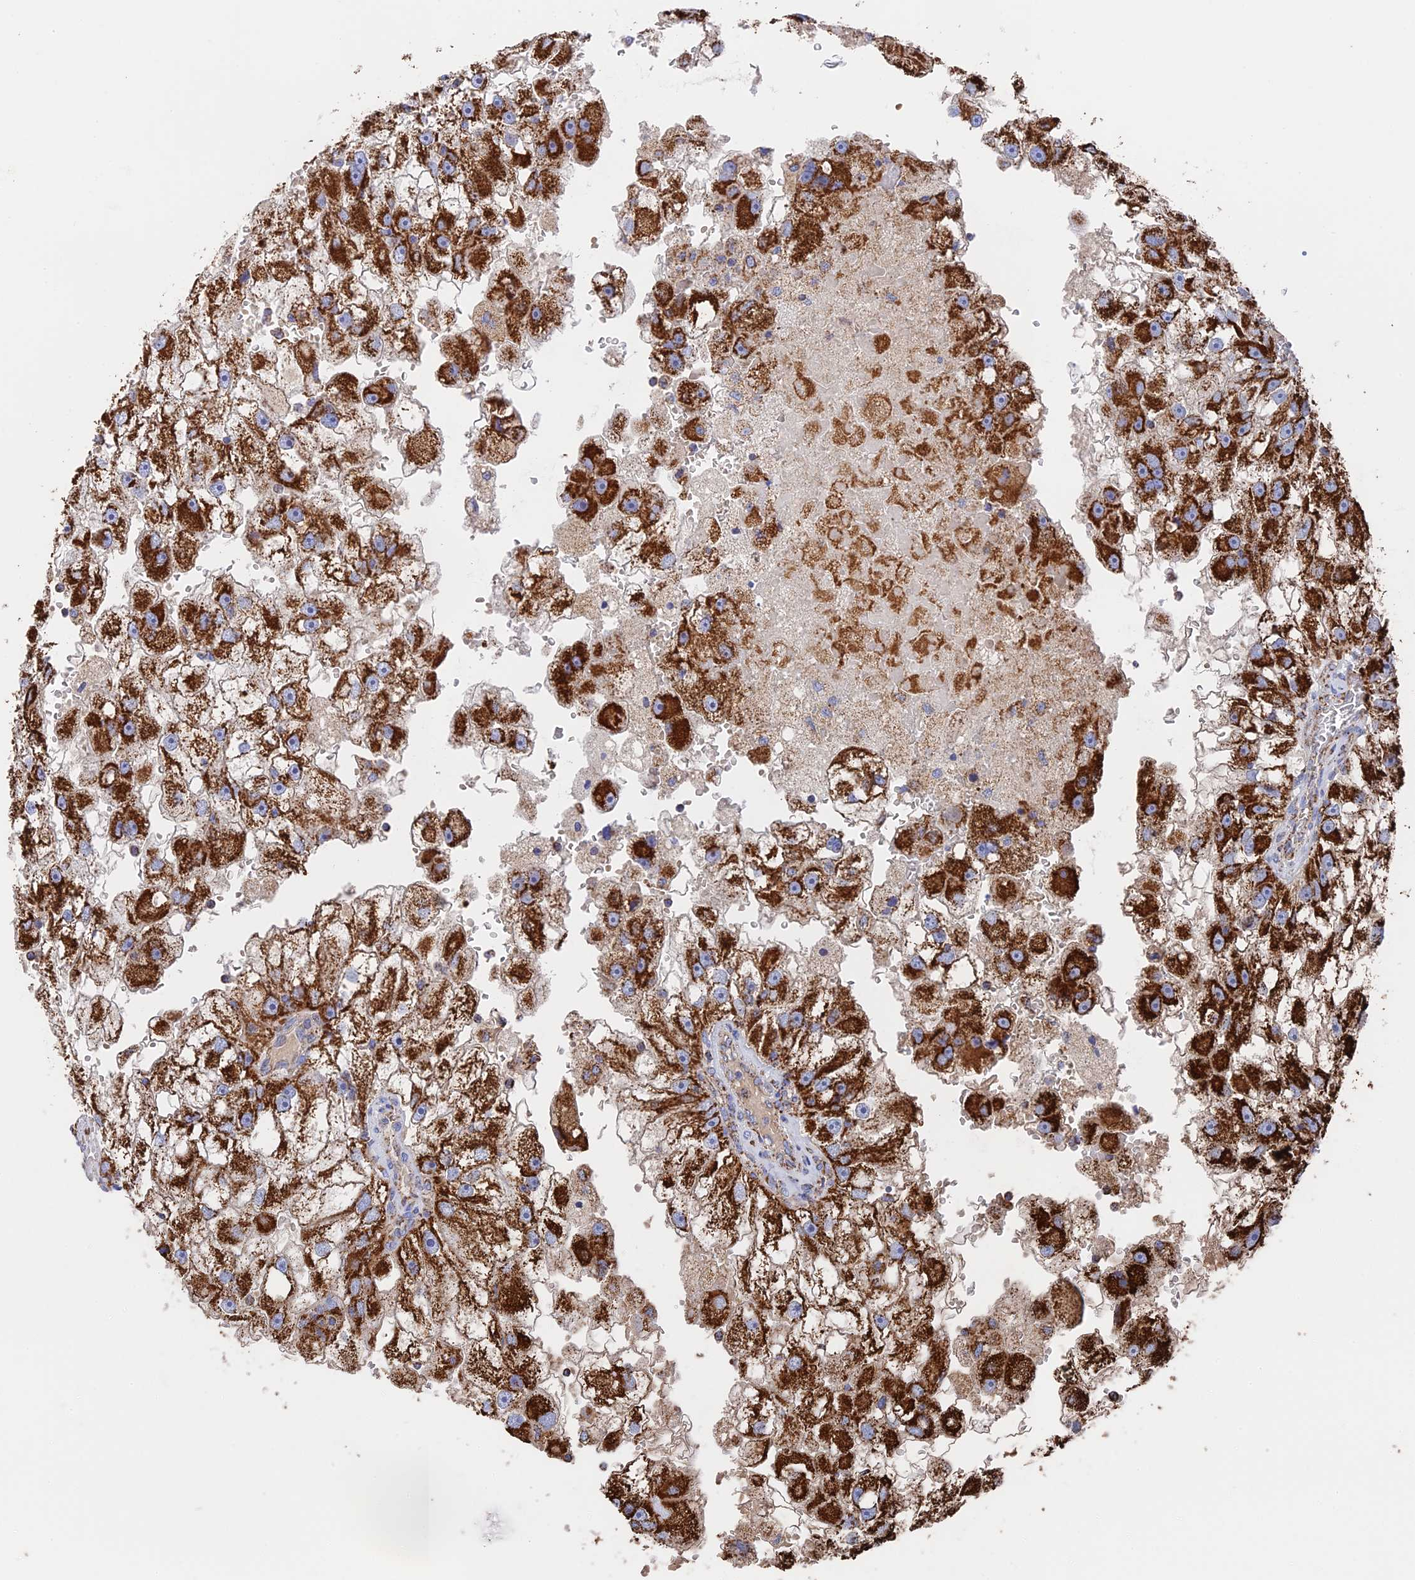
{"staining": {"intensity": "strong", "quantity": ">75%", "location": "cytoplasmic/membranous"}, "tissue": "renal cancer", "cell_type": "Tumor cells", "image_type": "cancer", "snomed": [{"axis": "morphology", "description": "Adenocarcinoma, NOS"}, {"axis": "topography", "description": "Kidney"}], "caption": "Protein staining exhibits strong cytoplasmic/membranous positivity in approximately >75% of tumor cells in renal cancer (adenocarcinoma).", "gene": "HAUS8", "patient": {"sex": "male", "age": 63}}